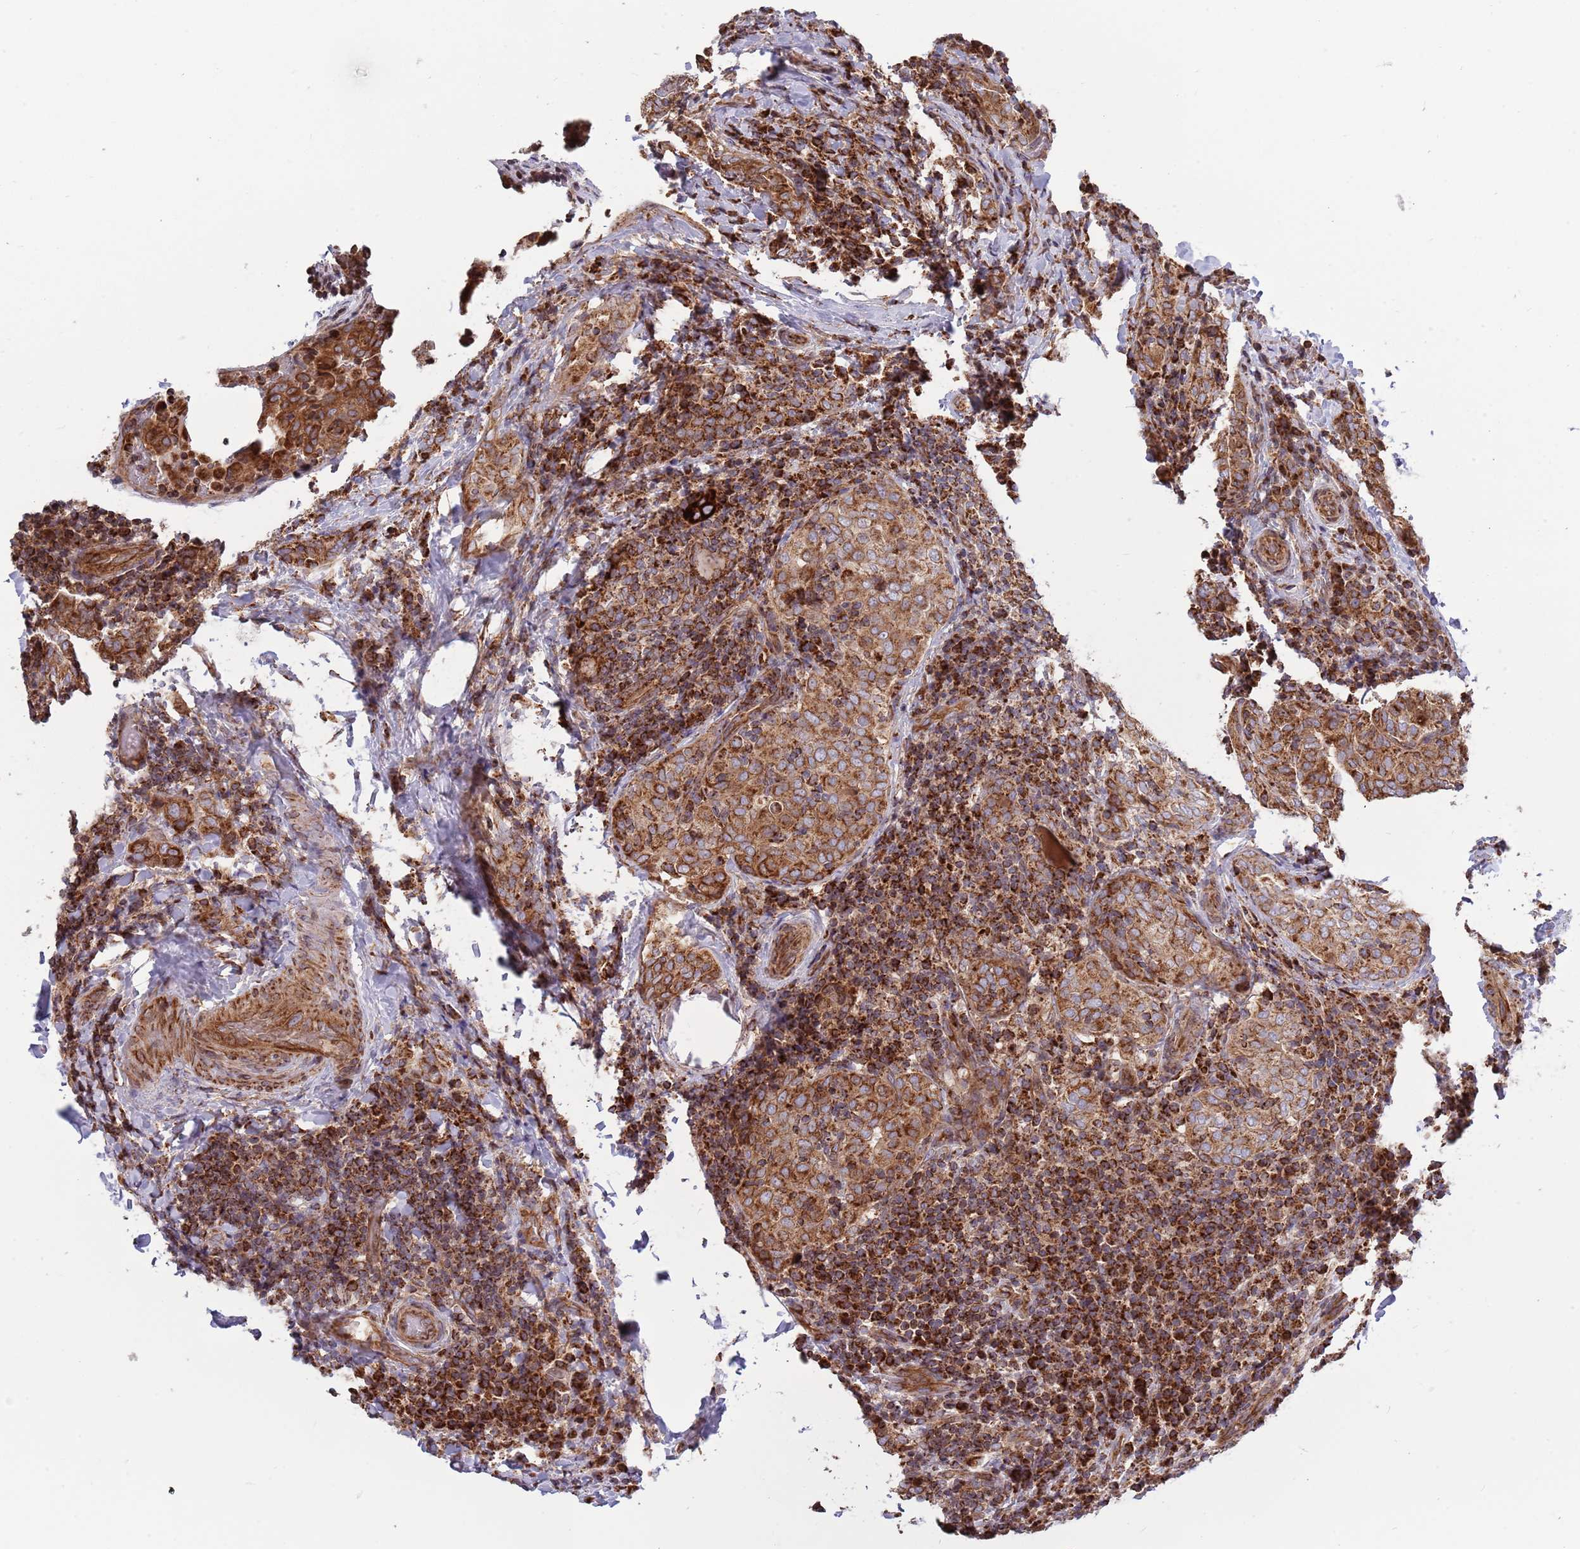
{"staining": {"intensity": "moderate", "quantity": ">75%", "location": "cytoplasmic/membranous"}, "tissue": "thyroid cancer", "cell_type": "Tumor cells", "image_type": "cancer", "snomed": [{"axis": "morphology", "description": "Normal tissue, NOS"}, {"axis": "morphology", "description": "Papillary adenocarcinoma, NOS"}, {"axis": "topography", "description": "Thyroid gland"}], "caption": "Immunohistochemical staining of thyroid papillary adenocarcinoma shows medium levels of moderate cytoplasmic/membranous protein positivity in approximately >75% of tumor cells.", "gene": "ATP5PD", "patient": {"sex": "female", "age": 30}}